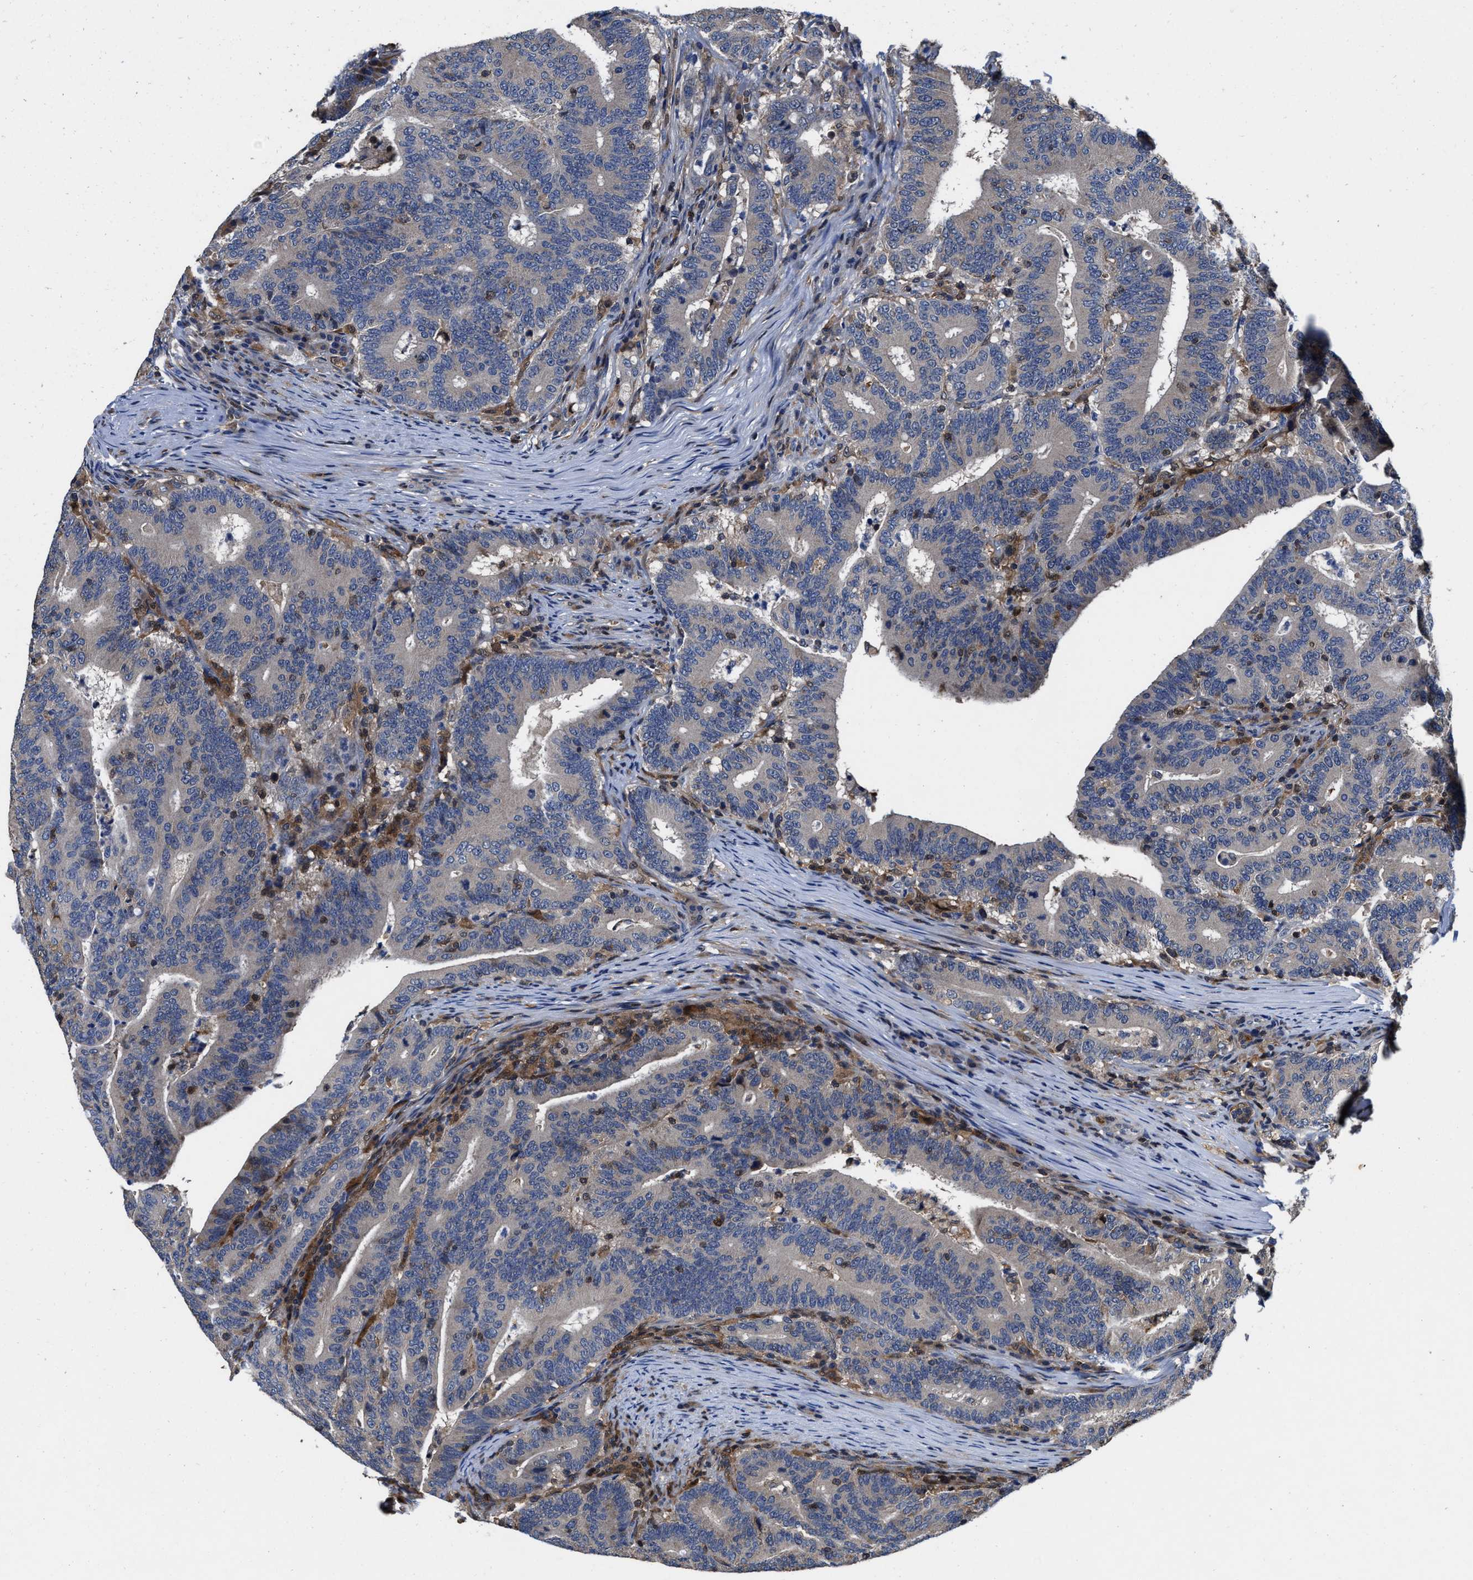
{"staining": {"intensity": "weak", "quantity": "<25%", "location": "cytoplasmic/membranous"}, "tissue": "colorectal cancer", "cell_type": "Tumor cells", "image_type": "cancer", "snomed": [{"axis": "morphology", "description": "Adenocarcinoma, NOS"}, {"axis": "topography", "description": "Colon"}], "caption": "Histopathology image shows no protein positivity in tumor cells of colorectal cancer (adenocarcinoma) tissue.", "gene": "RGS10", "patient": {"sex": "female", "age": 66}}